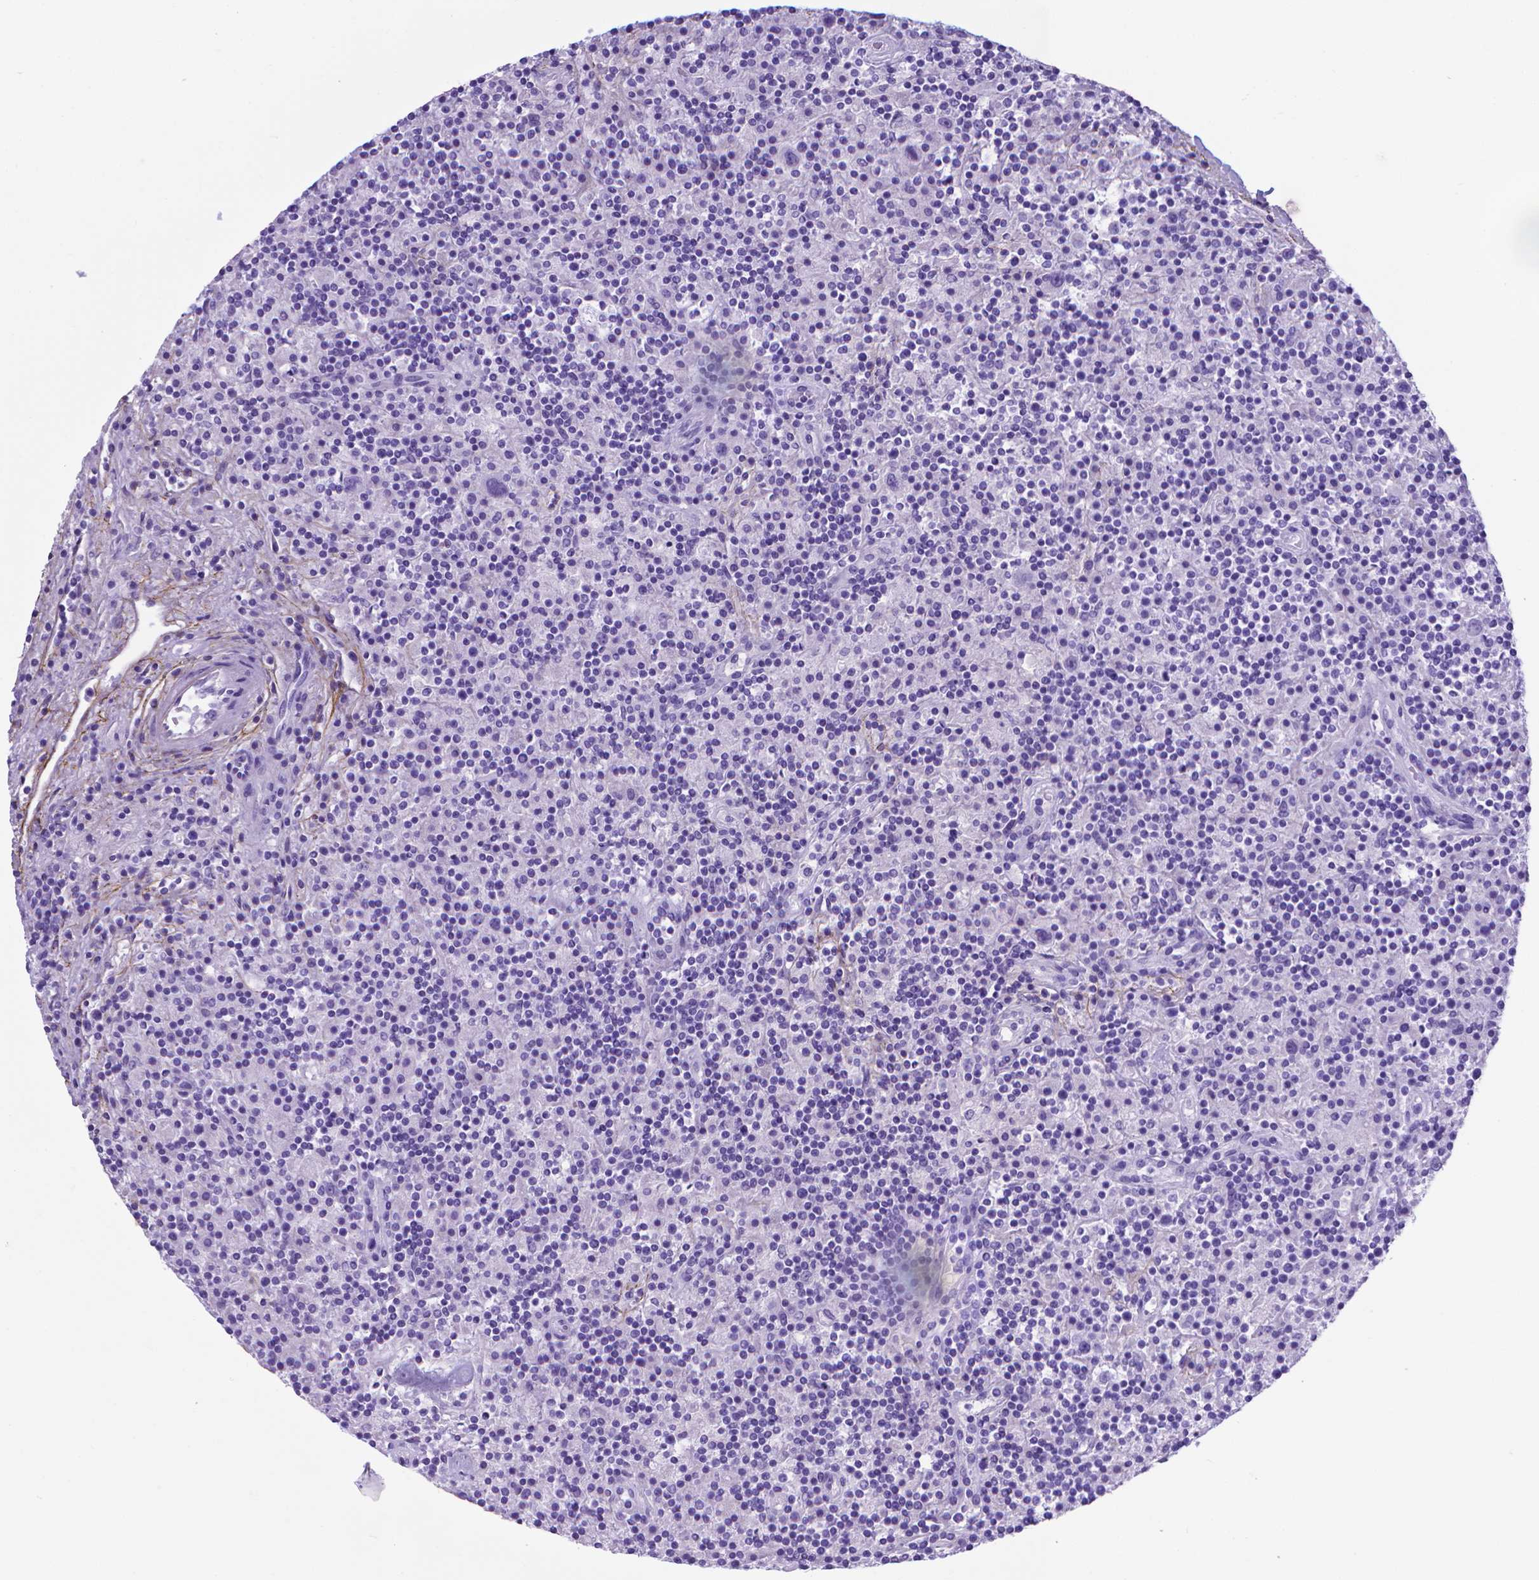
{"staining": {"intensity": "negative", "quantity": "none", "location": "none"}, "tissue": "lymphoma", "cell_type": "Tumor cells", "image_type": "cancer", "snomed": [{"axis": "morphology", "description": "Hodgkin's disease, NOS"}, {"axis": "topography", "description": "Lymph node"}], "caption": "Immunohistochemistry of lymphoma demonstrates no expression in tumor cells.", "gene": "MFAP2", "patient": {"sex": "male", "age": 70}}